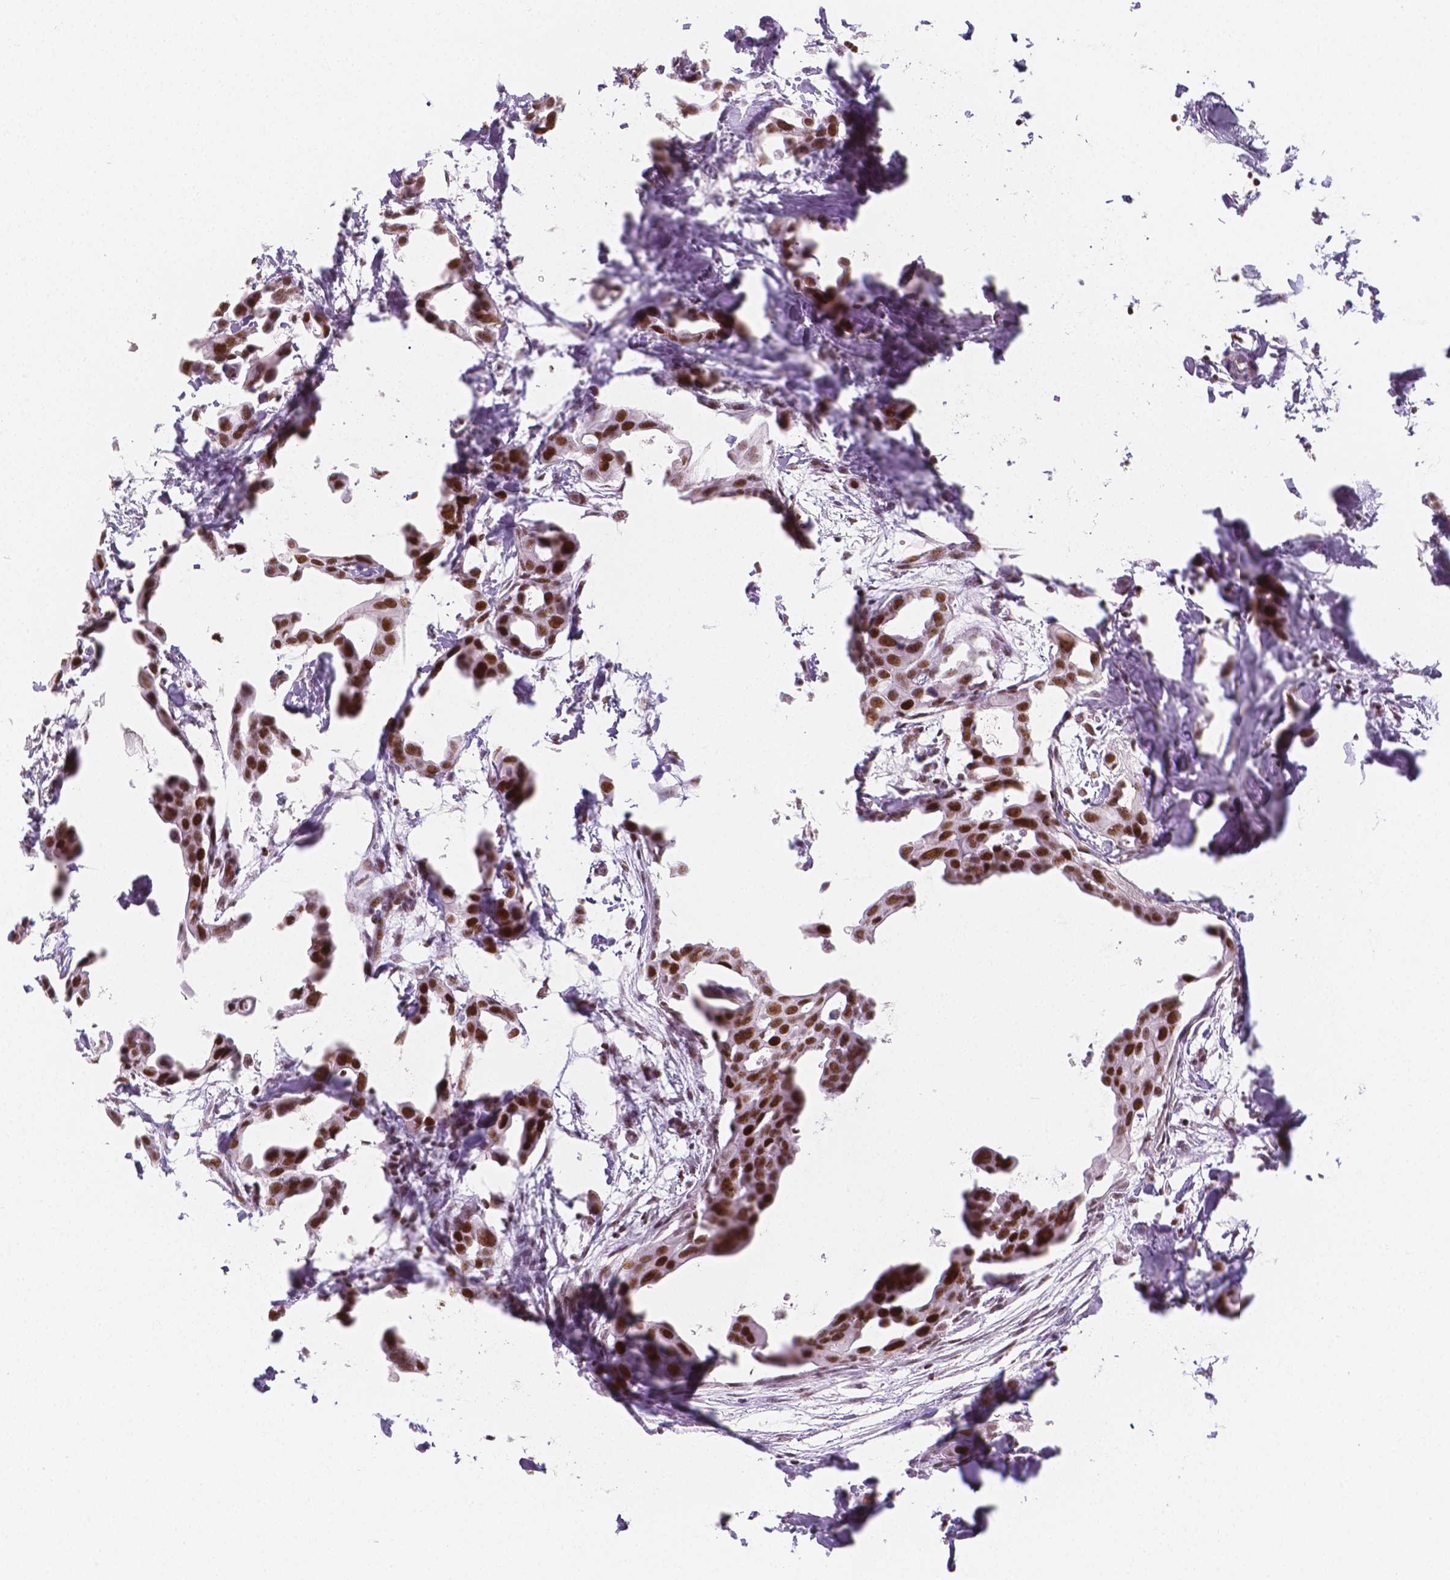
{"staining": {"intensity": "strong", "quantity": ">75%", "location": "nuclear"}, "tissue": "breast cancer", "cell_type": "Tumor cells", "image_type": "cancer", "snomed": [{"axis": "morphology", "description": "Duct carcinoma"}, {"axis": "topography", "description": "Breast"}], "caption": "An immunohistochemistry histopathology image of neoplastic tissue is shown. Protein staining in brown labels strong nuclear positivity in intraductal carcinoma (breast) within tumor cells.", "gene": "HDAC1", "patient": {"sex": "female", "age": 38}}